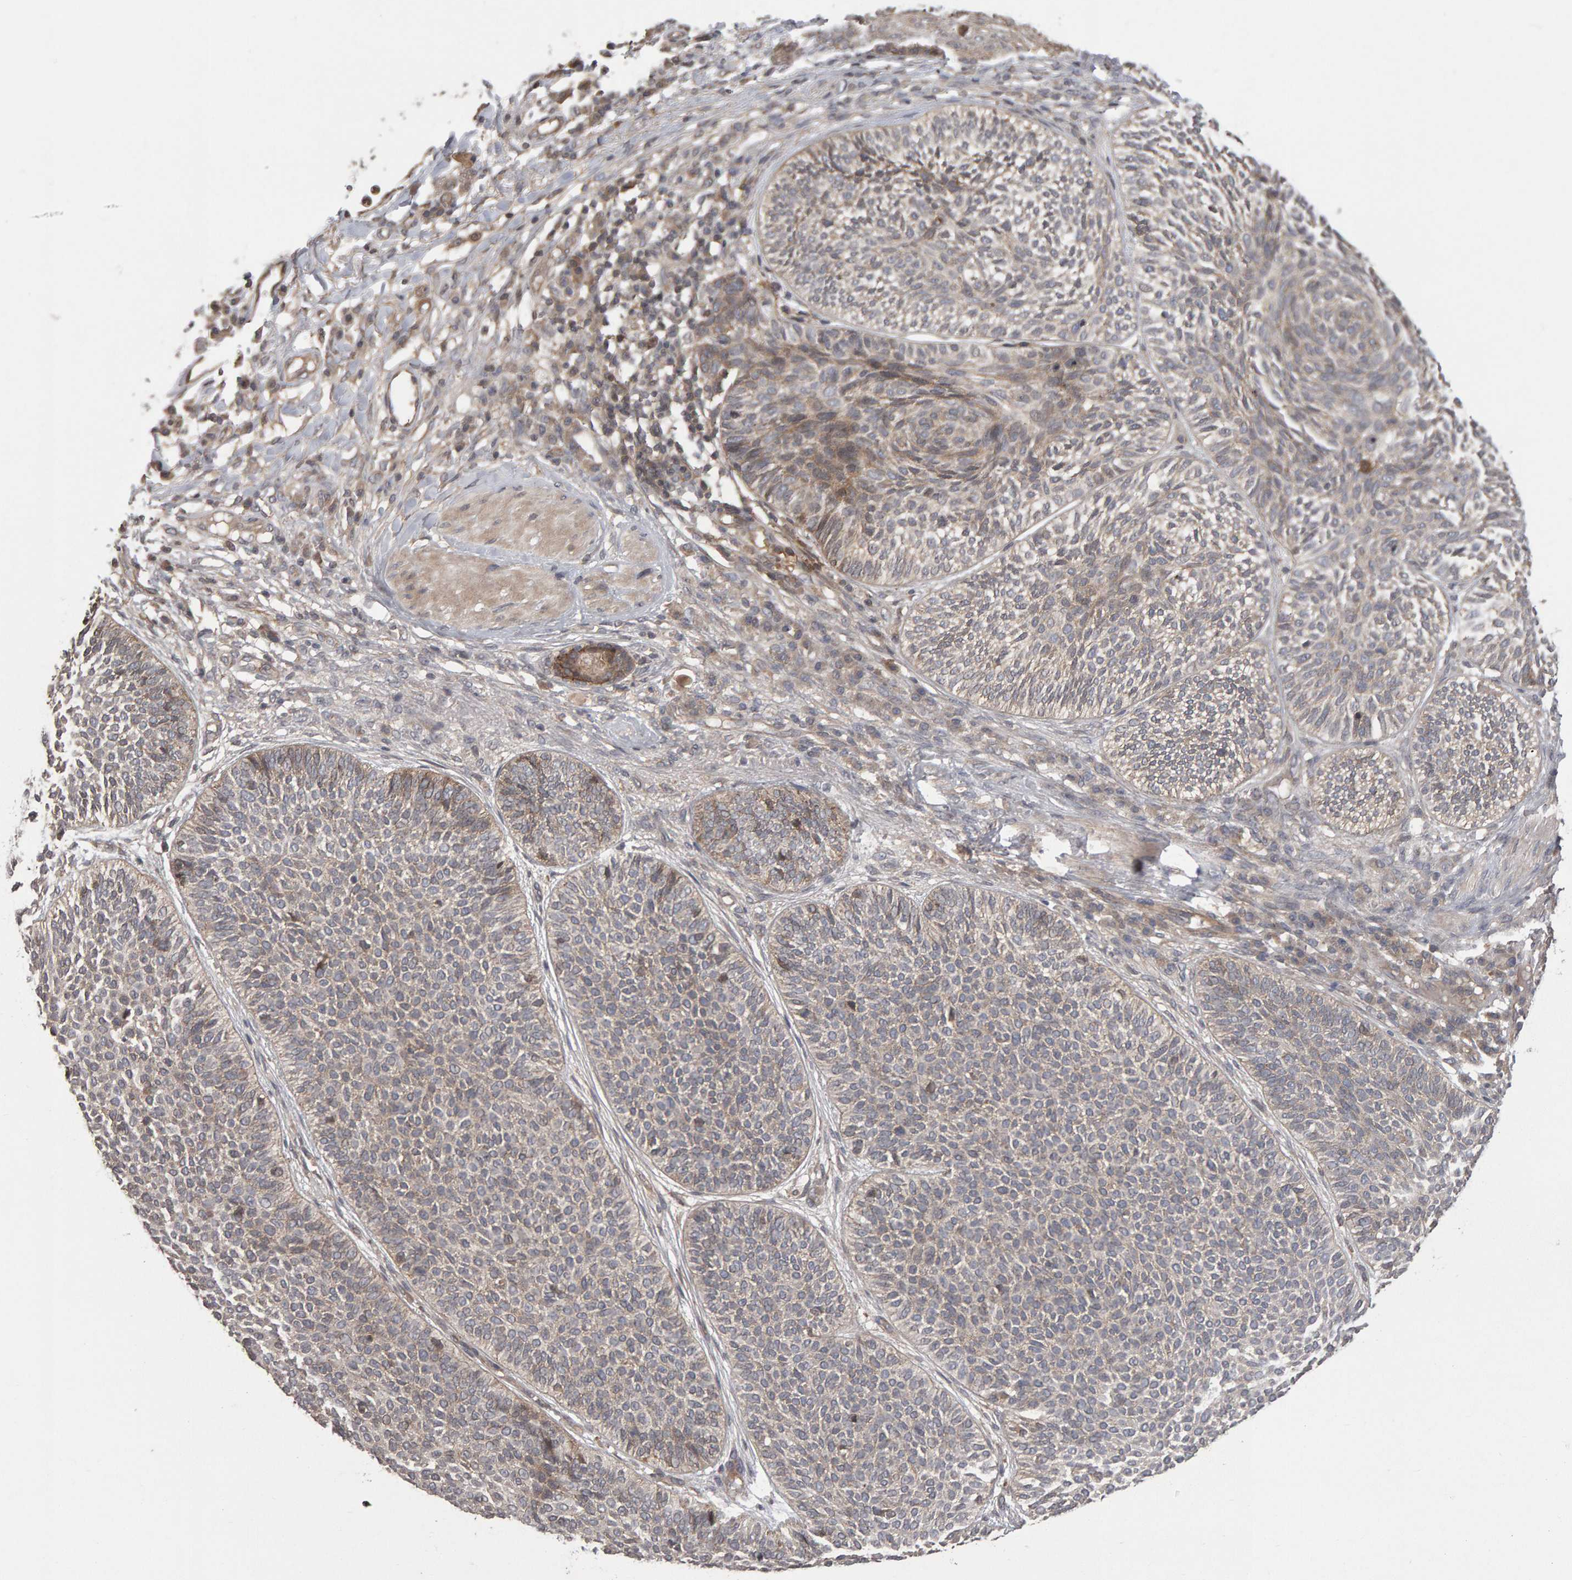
{"staining": {"intensity": "weak", "quantity": "<25%", "location": "cytoplasmic/membranous"}, "tissue": "skin cancer", "cell_type": "Tumor cells", "image_type": "cancer", "snomed": [{"axis": "morphology", "description": "Normal tissue, NOS"}, {"axis": "morphology", "description": "Basal cell carcinoma"}, {"axis": "topography", "description": "Skin"}], "caption": "DAB immunohistochemical staining of skin cancer shows no significant expression in tumor cells.", "gene": "SCRIB", "patient": {"sex": "male", "age": 52}}